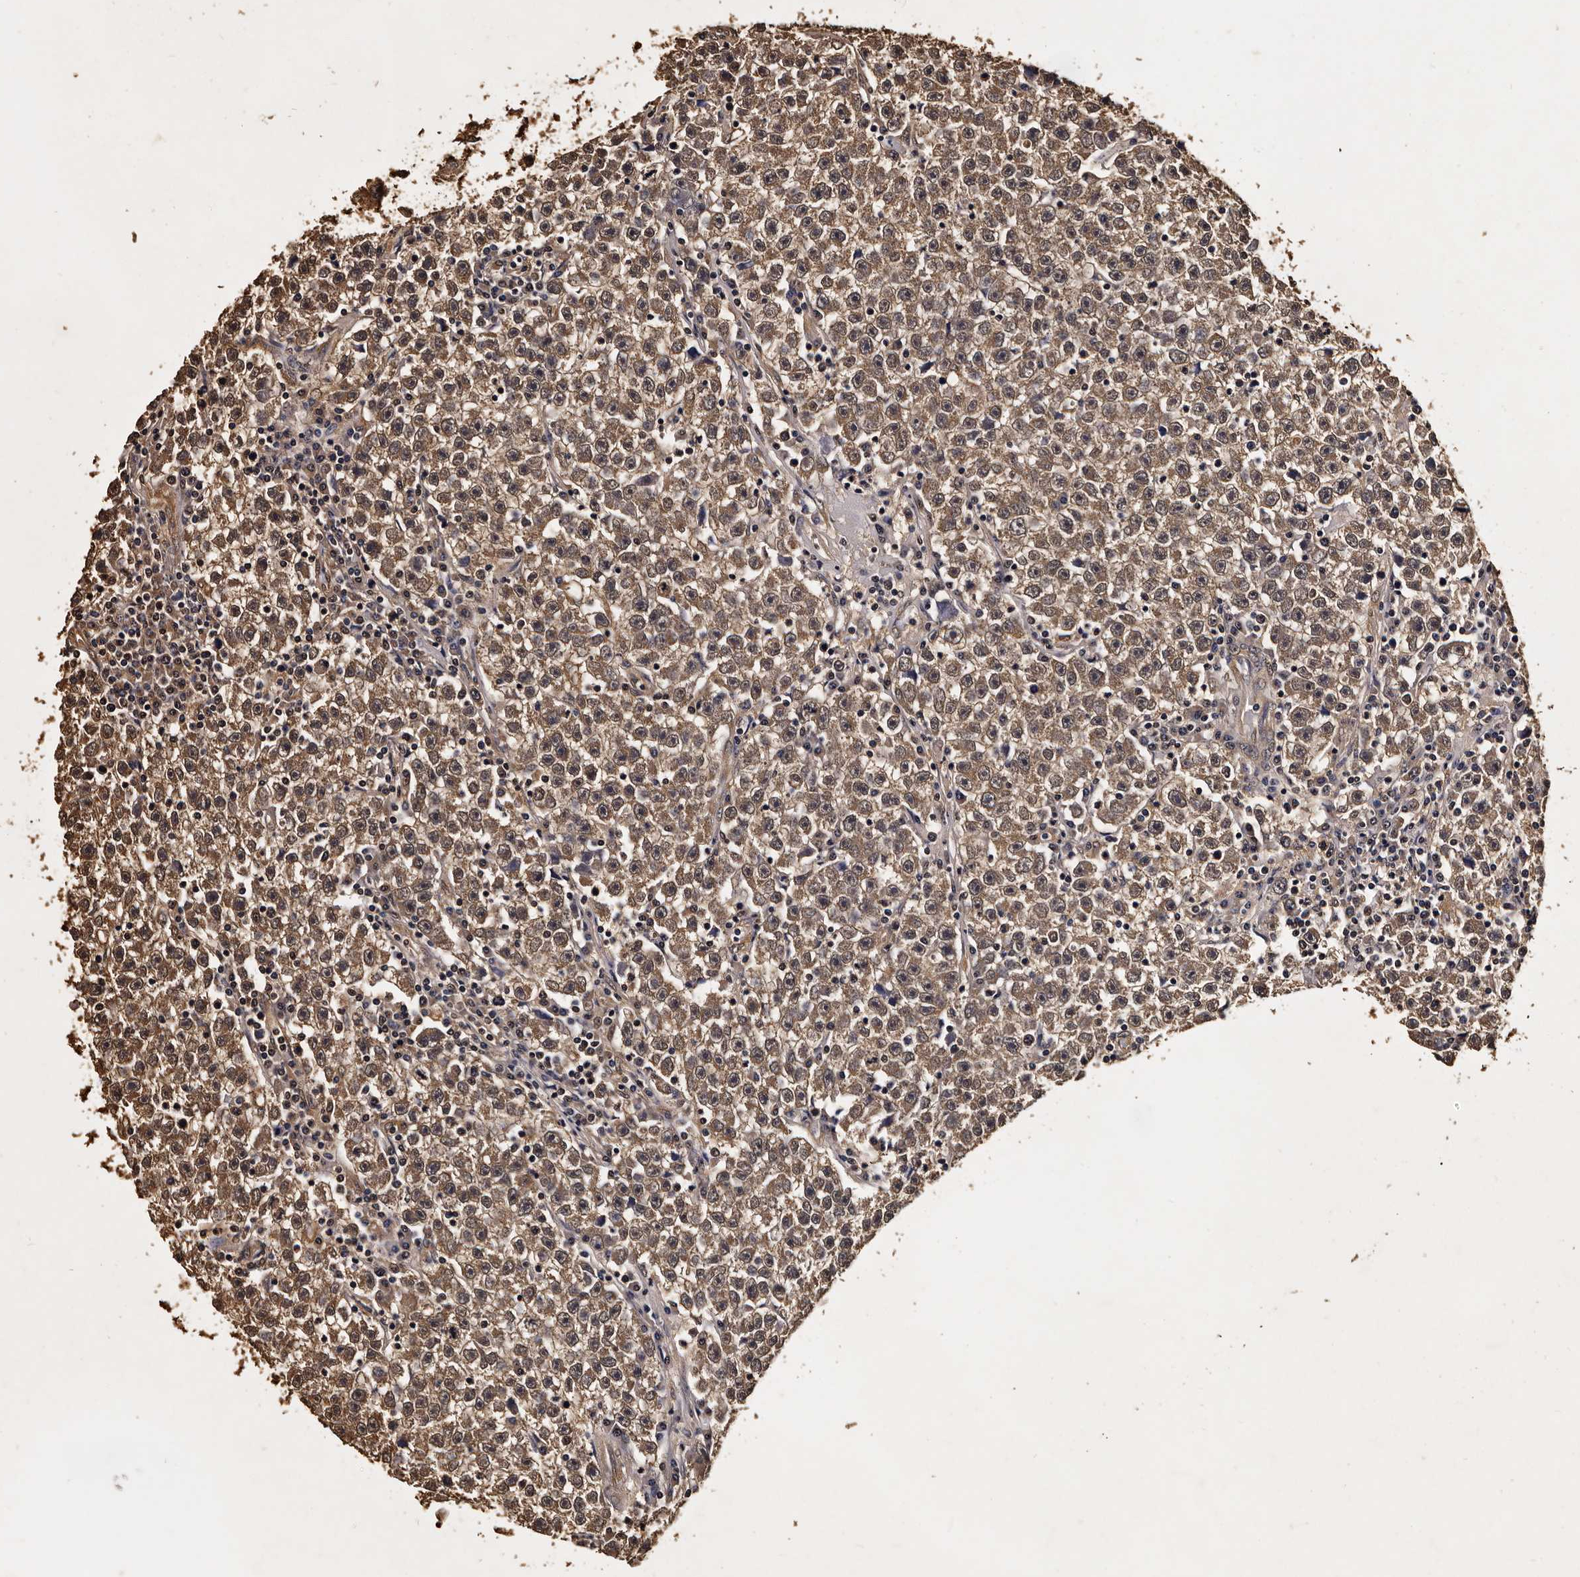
{"staining": {"intensity": "moderate", "quantity": ">75%", "location": "cytoplasmic/membranous"}, "tissue": "testis cancer", "cell_type": "Tumor cells", "image_type": "cancer", "snomed": [{"axis": "morphology", "description": "Seminoma, NOS"}, {"axis": "topography", "description": "Testis"}], "caption": "Protein analysis of seminoma (testis) tissue reveals moderate cytoplasmic/membranous staining in about >75% of tumor cells. (IHC, brightfield microscopy, high magnification).", "gene": "PARS2", "patient": {"sex": "male", "age": 22}}